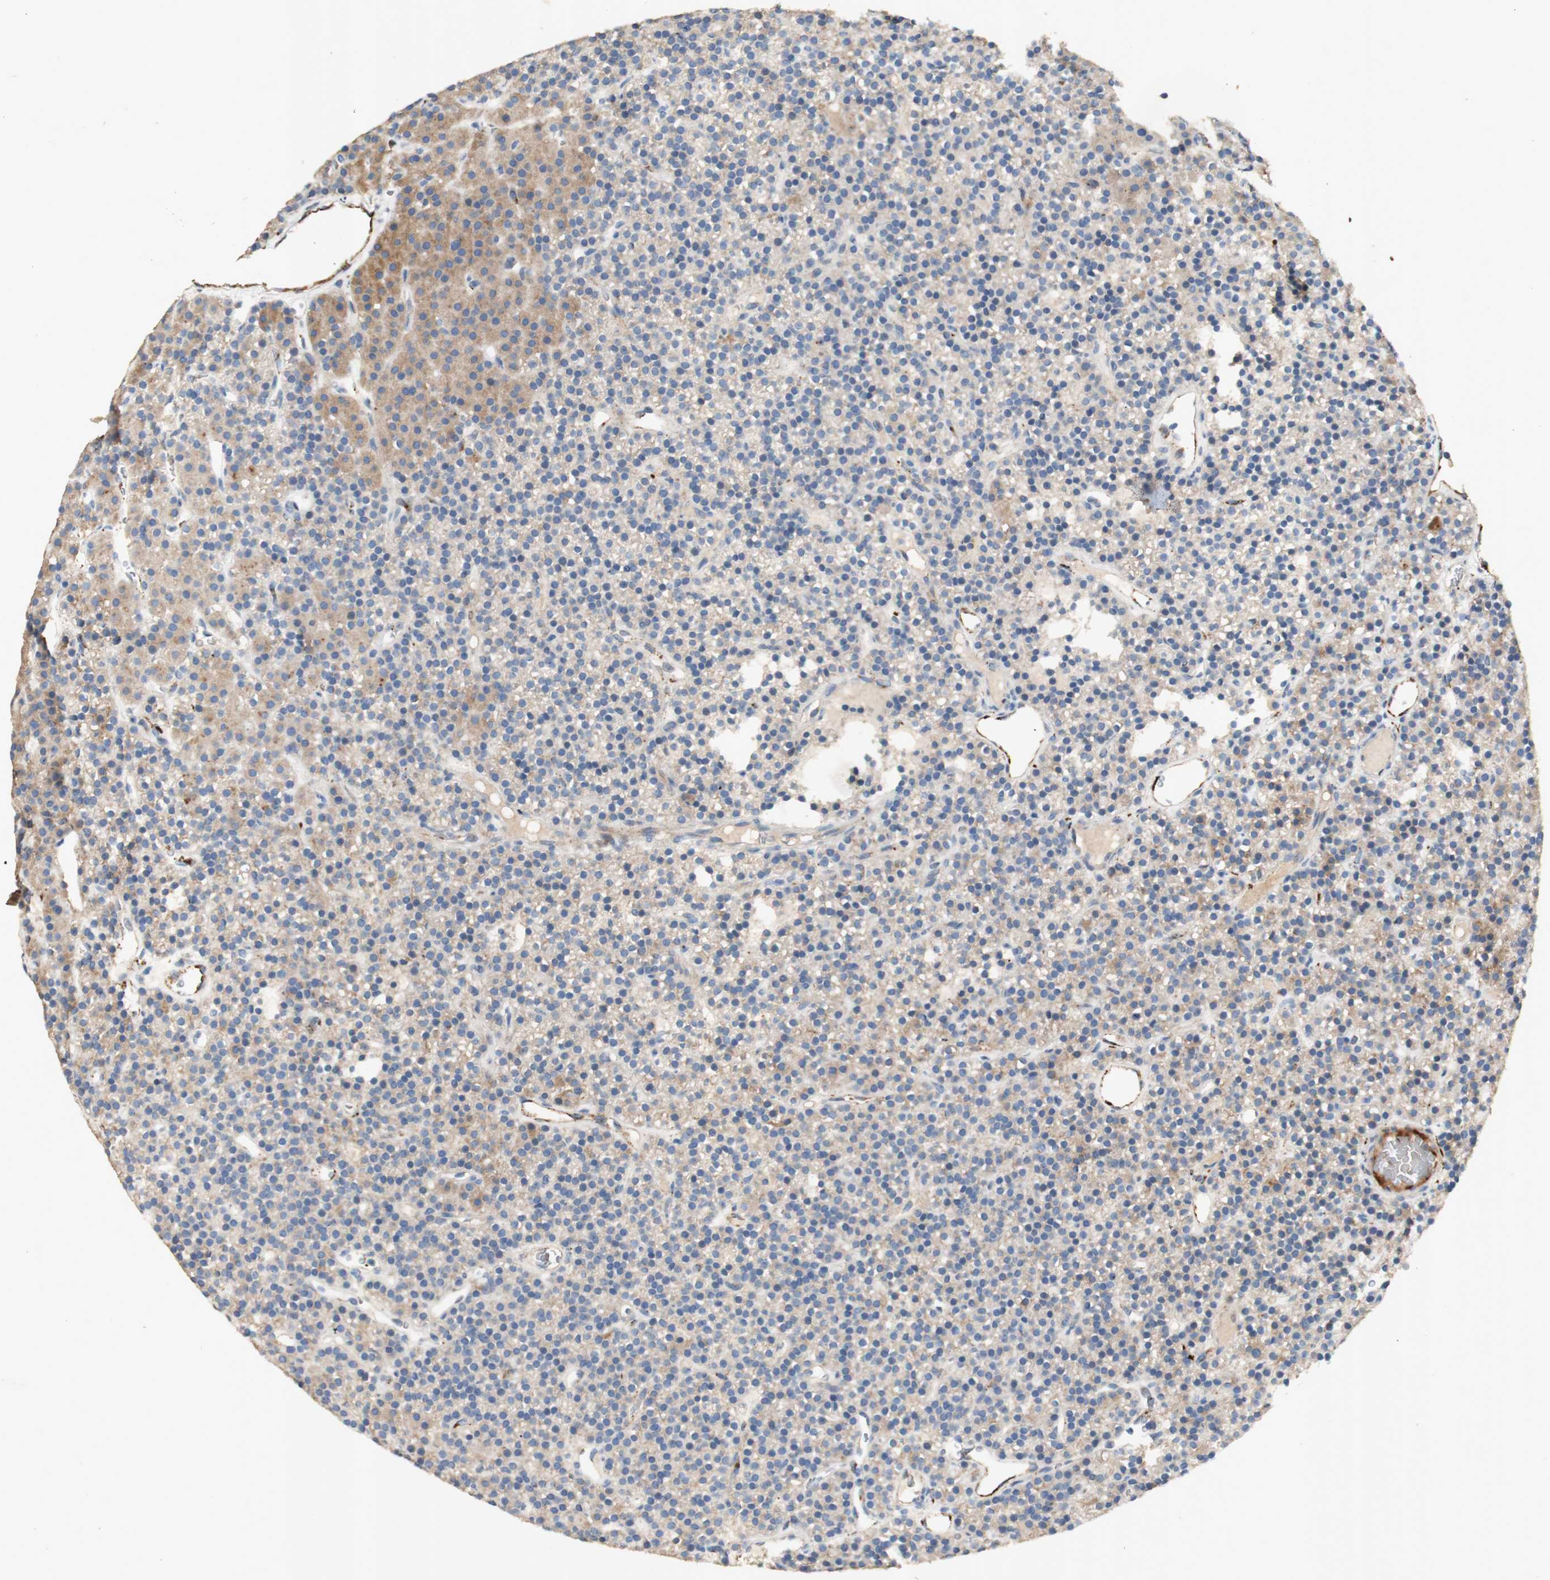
{"staining": {"intensity": "moderate", "quantity": "25%-75%", "location": "cytoplasmic/membranous"}, "tissue": "parathyroid gland", "cell_type": "Glandular cells", "image_type": "normal", "snomed": [{"axis": "morphology", "description": "Normal tissue, NOS"}, {"axis": "morphology", "description": "Hyperplasia, NOS"}, {"axis": "topography", "description": "Parathyroid gland"}], "caption": "Immunohistochemical staining of benign human parathyroid gland displays moderate cytoplasmic/membranous protein expression in approximately 25%-75% of glandular cells.", "gene": "GAN", "patient": {"sex": "male", "age": 44}}